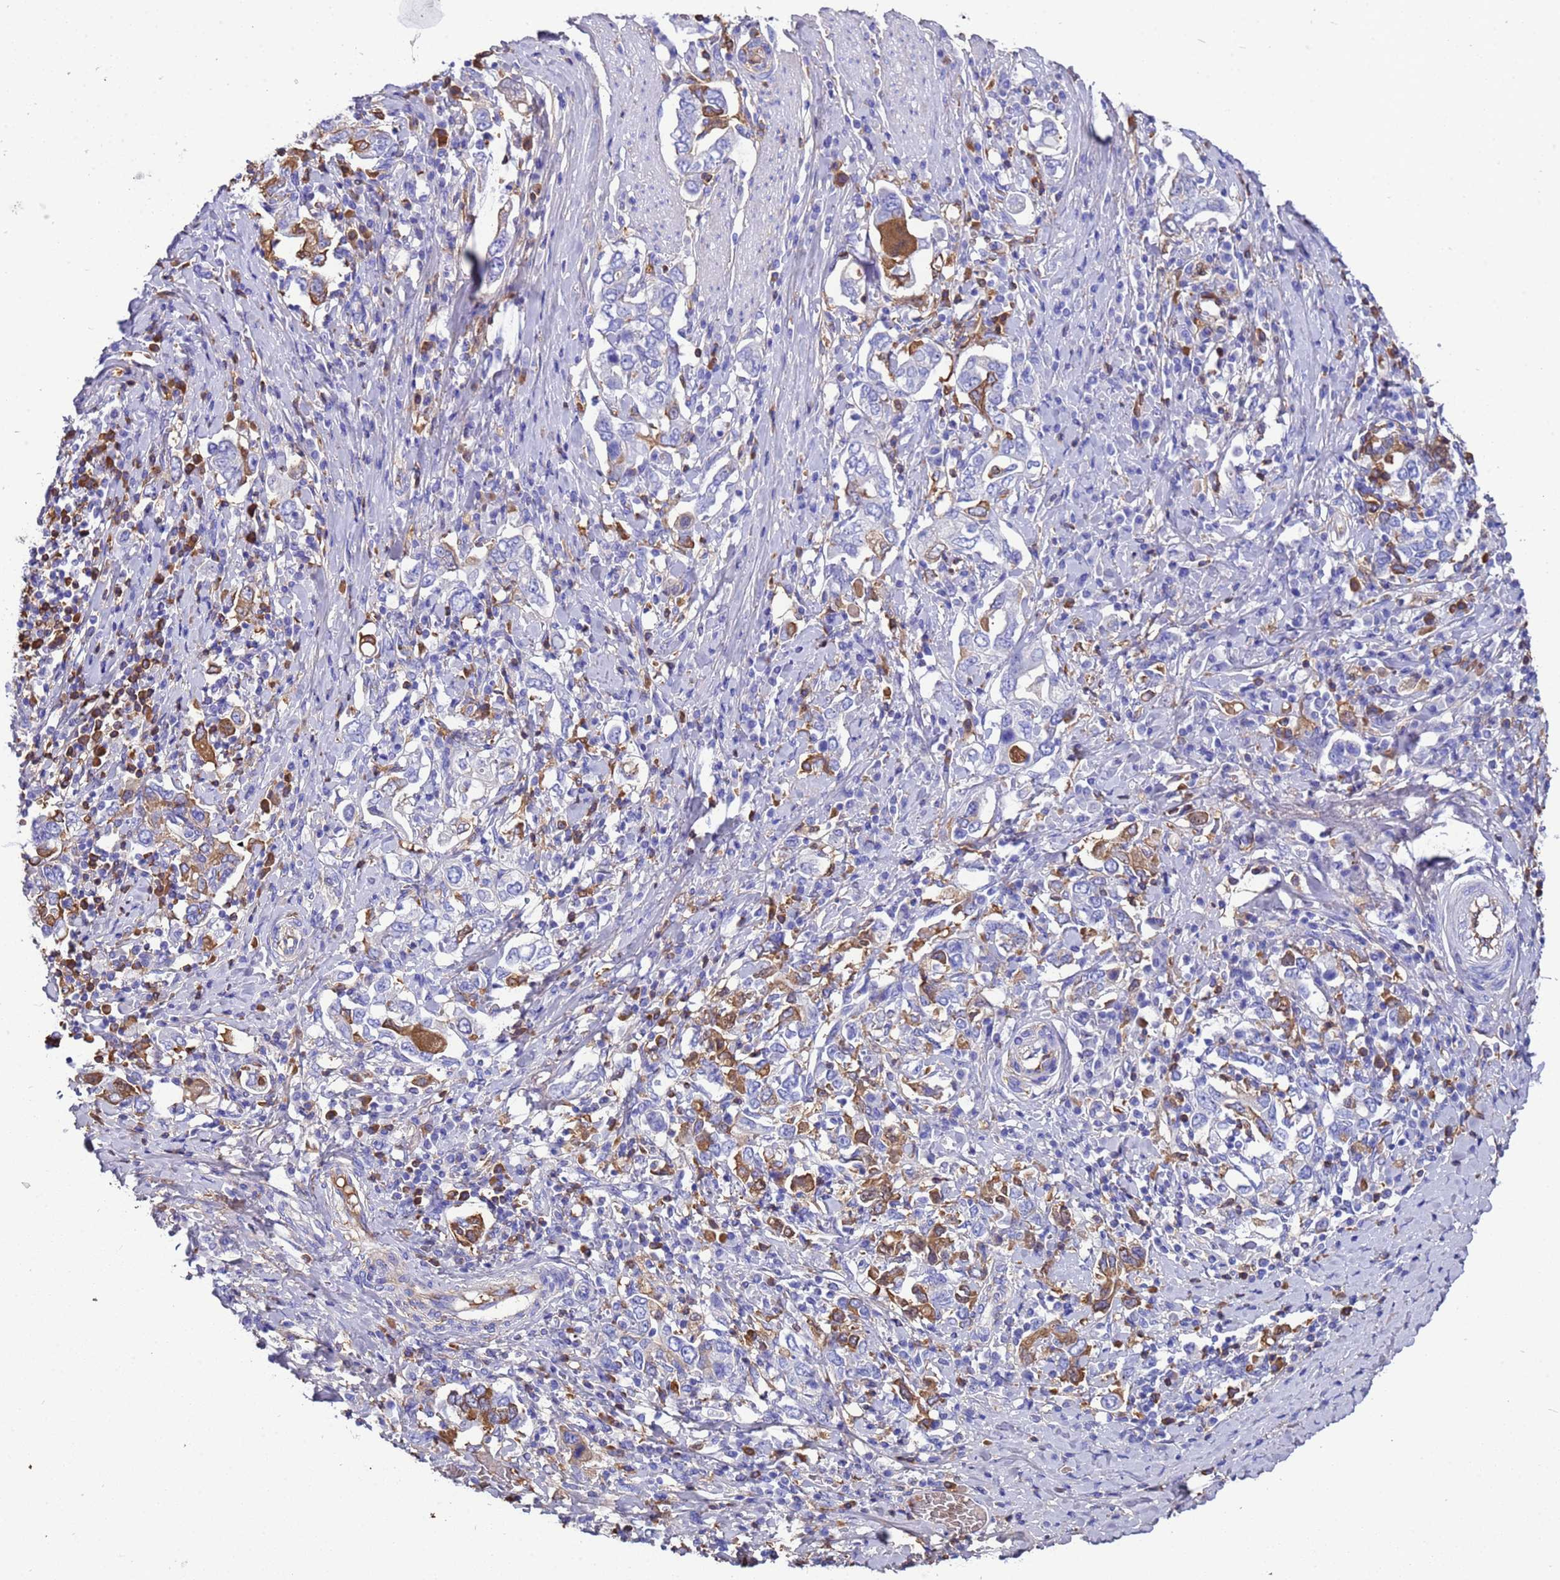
{"staining": {"intensity": "moderate", "quantity": "<25%", "location": "cytoplasmic/membranous"}, "tissue": "stomach cancer", "cell_type": "Tumor cells", "image_type": "cancer", "snomed": [{"axis": "morphology", "description": "Adenocarcinoma, NOS"}, {"axis": "topography", "description": "Stomach, upper"}, {"axis": "topography", "description": "Stomach"}], "caption": "Immunohistochemical staining of human stomach cancer exhibits low levels of moderate cytoplasmic/membranous protein positivity in about <25% of tumor cells.", "gene": "H1-7", "patient": {"sex": "male", "age": 62}}